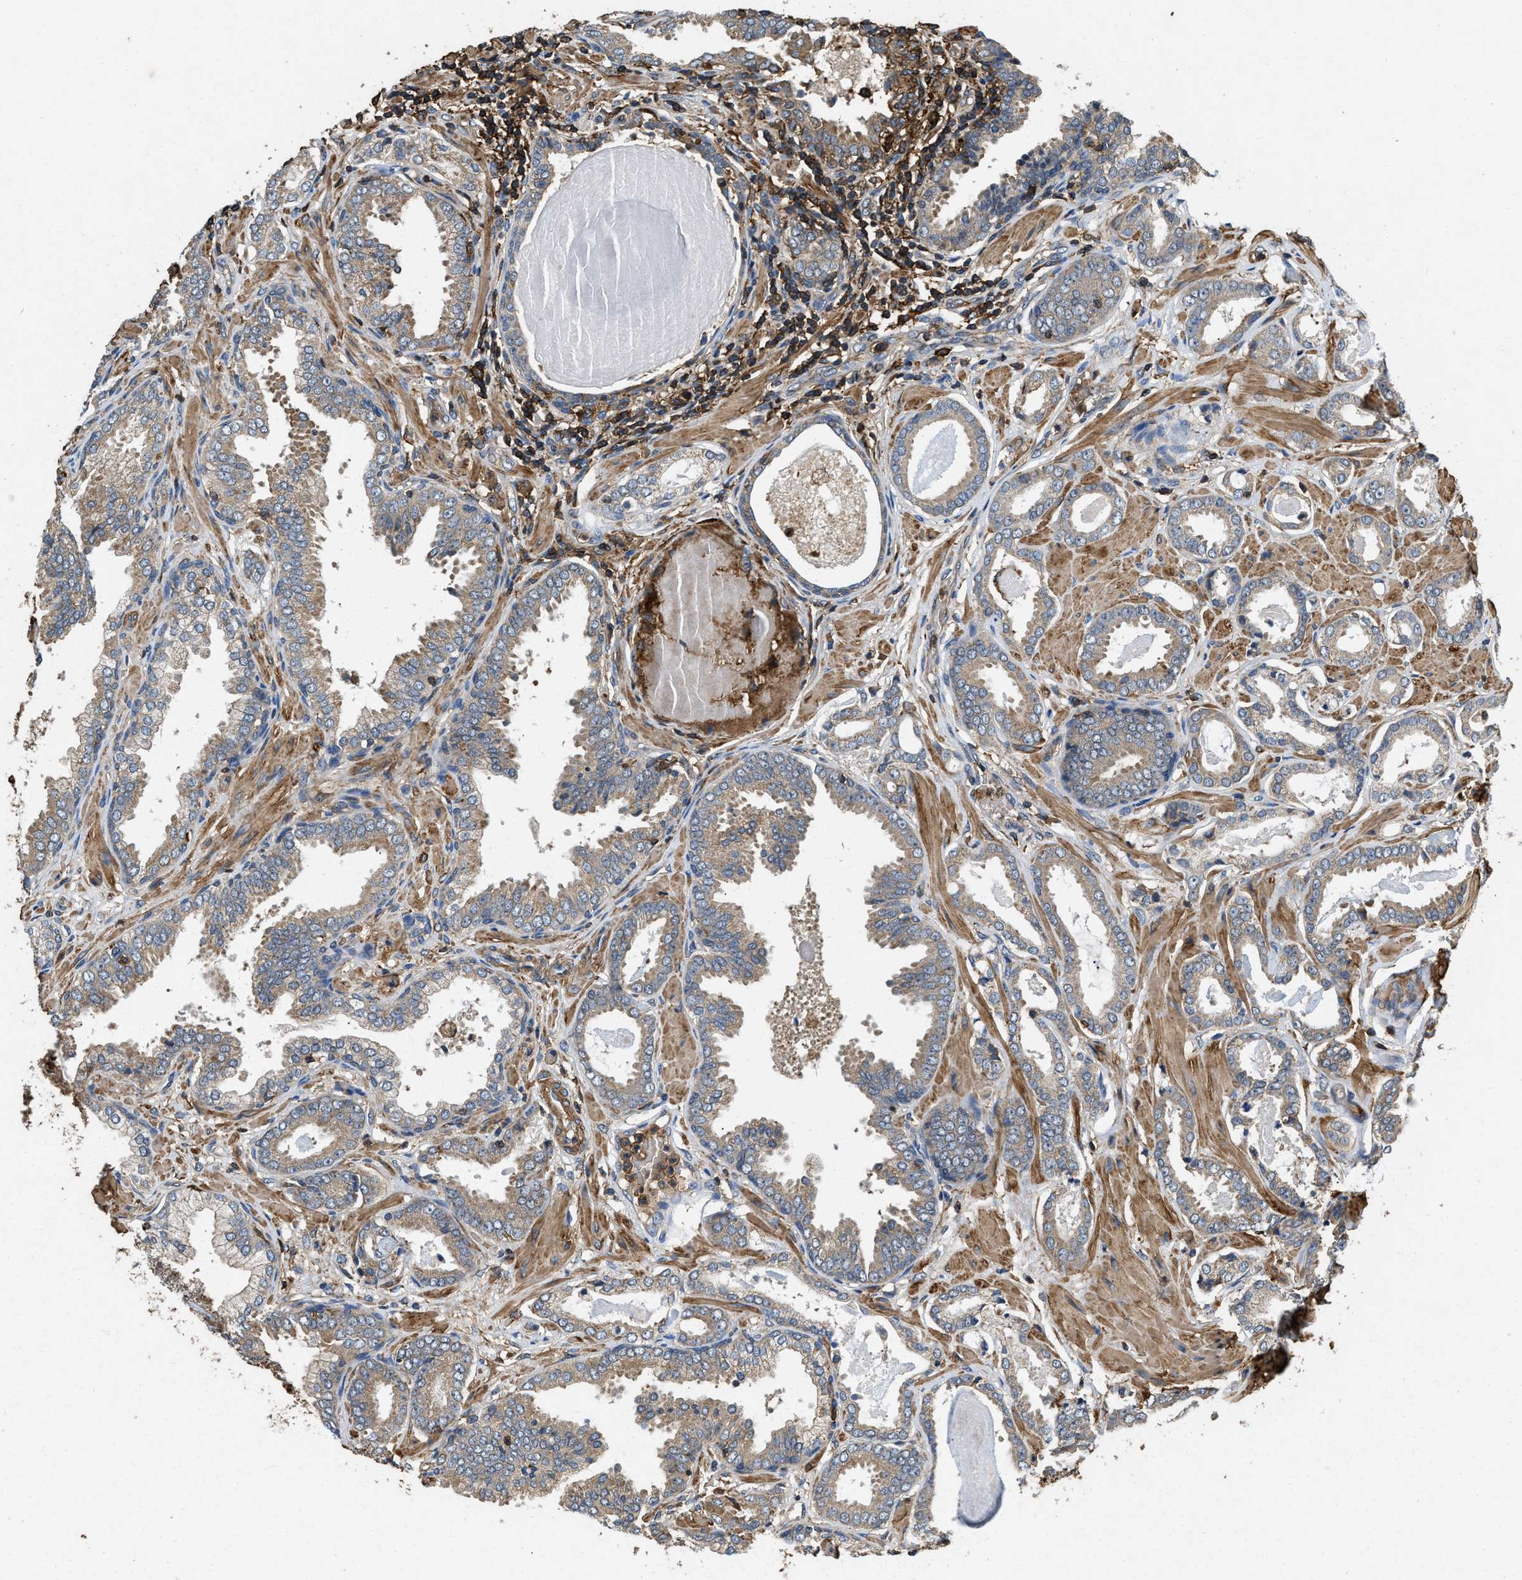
{"staining": {"intensity": "weak", "quantity": ">75%", "location": "cytoplasmic/membranous"}, "tissue": "prostate cancer", "cell_type": "Tumor cells", "image_type": "cancer", "snomed": [{"axis": "morphology", "description": "Adenocarcinoma, Low grade"}, {"axis": "topography", "description": "Prostate"}], "caption": "The photomicrograph exhibits staining of adenocarcinoma (low-grade) (prostate), revealing weak cytoplasmic/membranous protein positivity (brown color) within tumor cells. (IHC, brightfield microscopy, high magnification).", "gene": "LINGO2", "patient": {"sex": "male", "age": 53}}